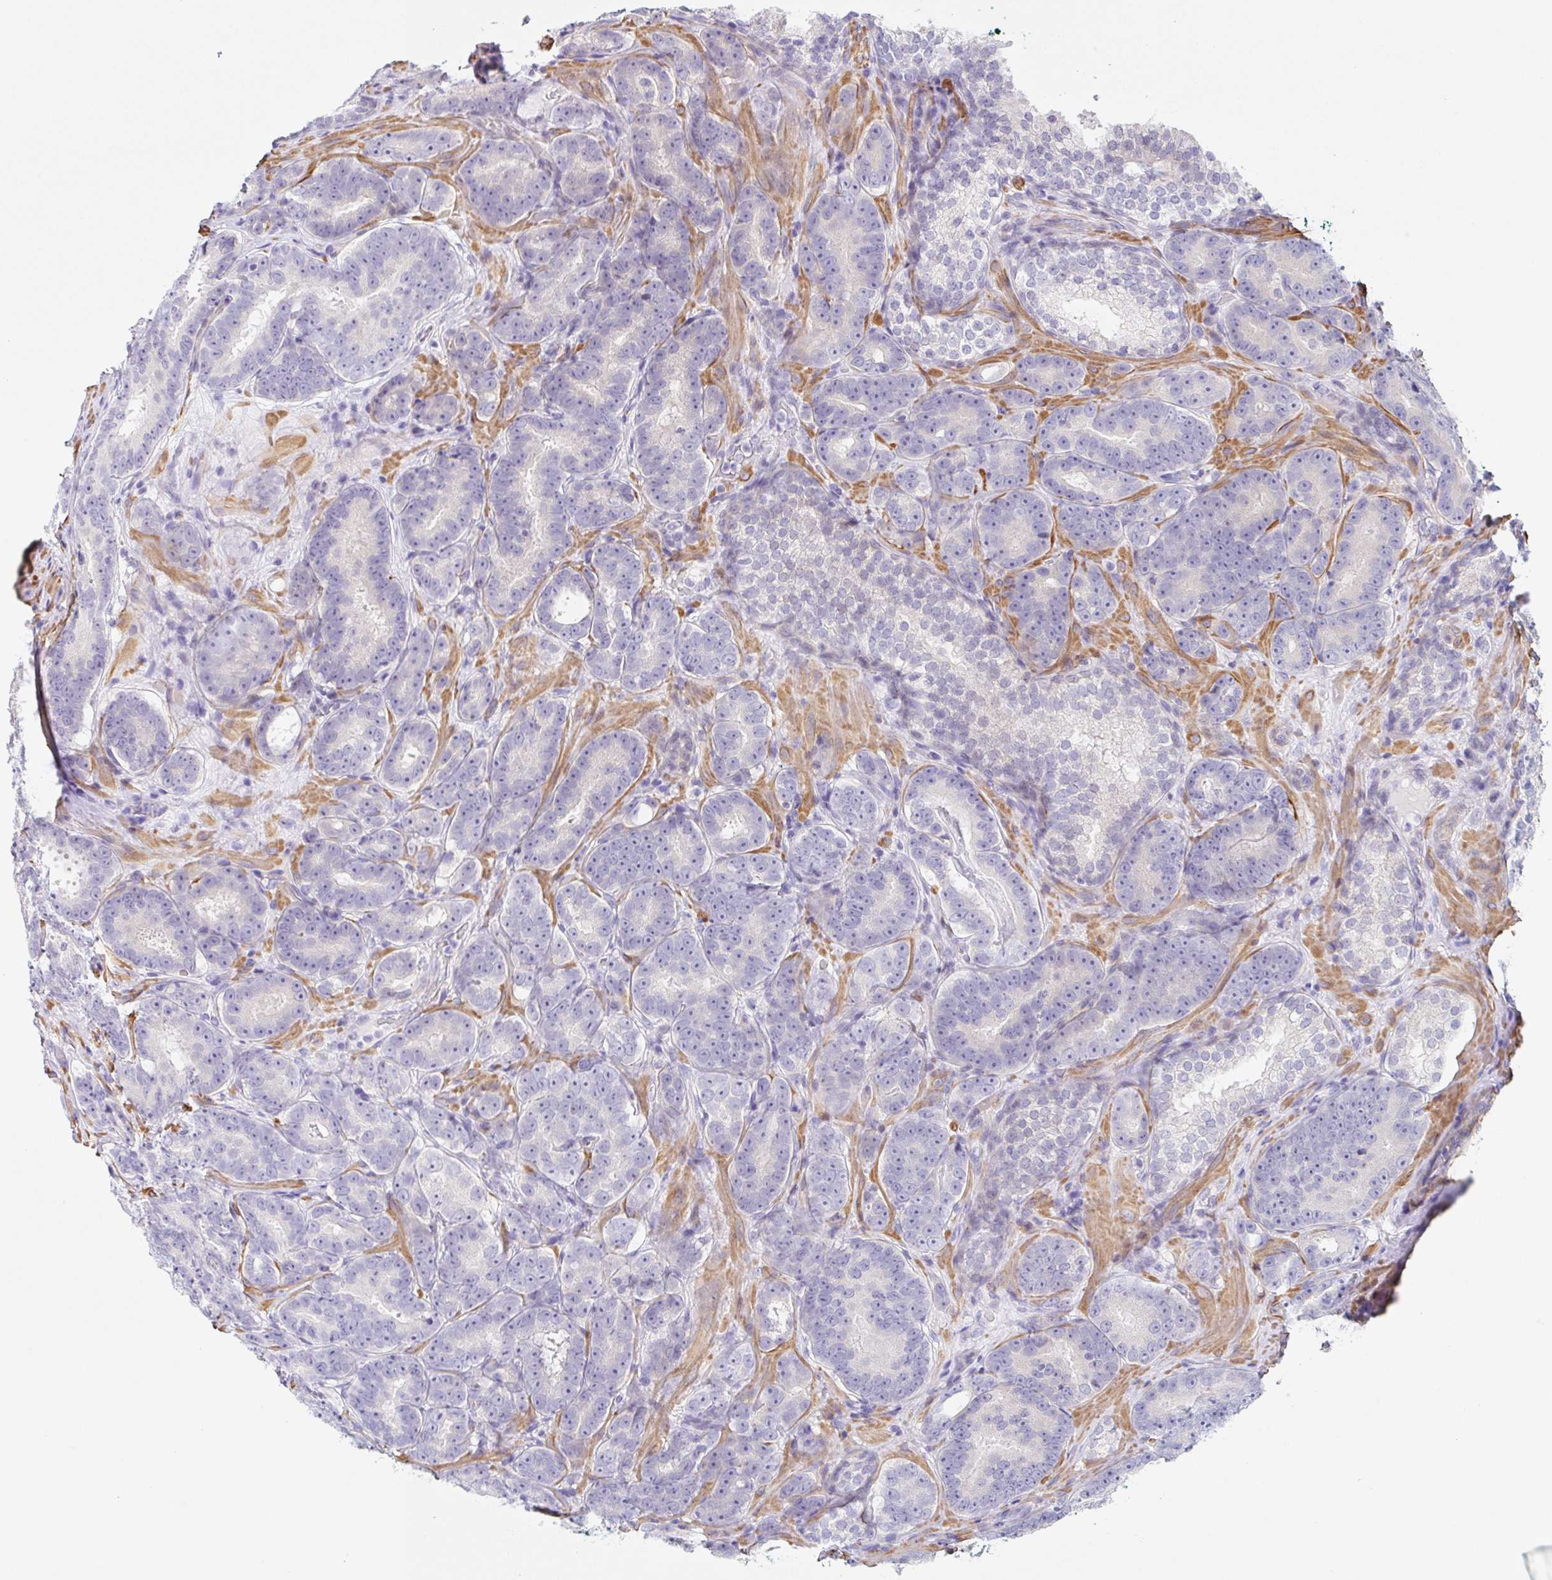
{"staining": {"intensity": "negative", "quantity": "none", "location": "none"}, "tissue": "prostate cancer", "cell_type": "Tumor cells", "image_type": "cancer", "snomed": [{"axis": "morphology", "description": "Adenocarcinoma, Low grade"}, {"axis": "topography", "description": "Prostate"}], "caption": "Micrograph shows no significant protein staining in tumor cells of prostate cancer.", "gene": "DCAF17", "patient": {"sex": "male", "age": 62}}